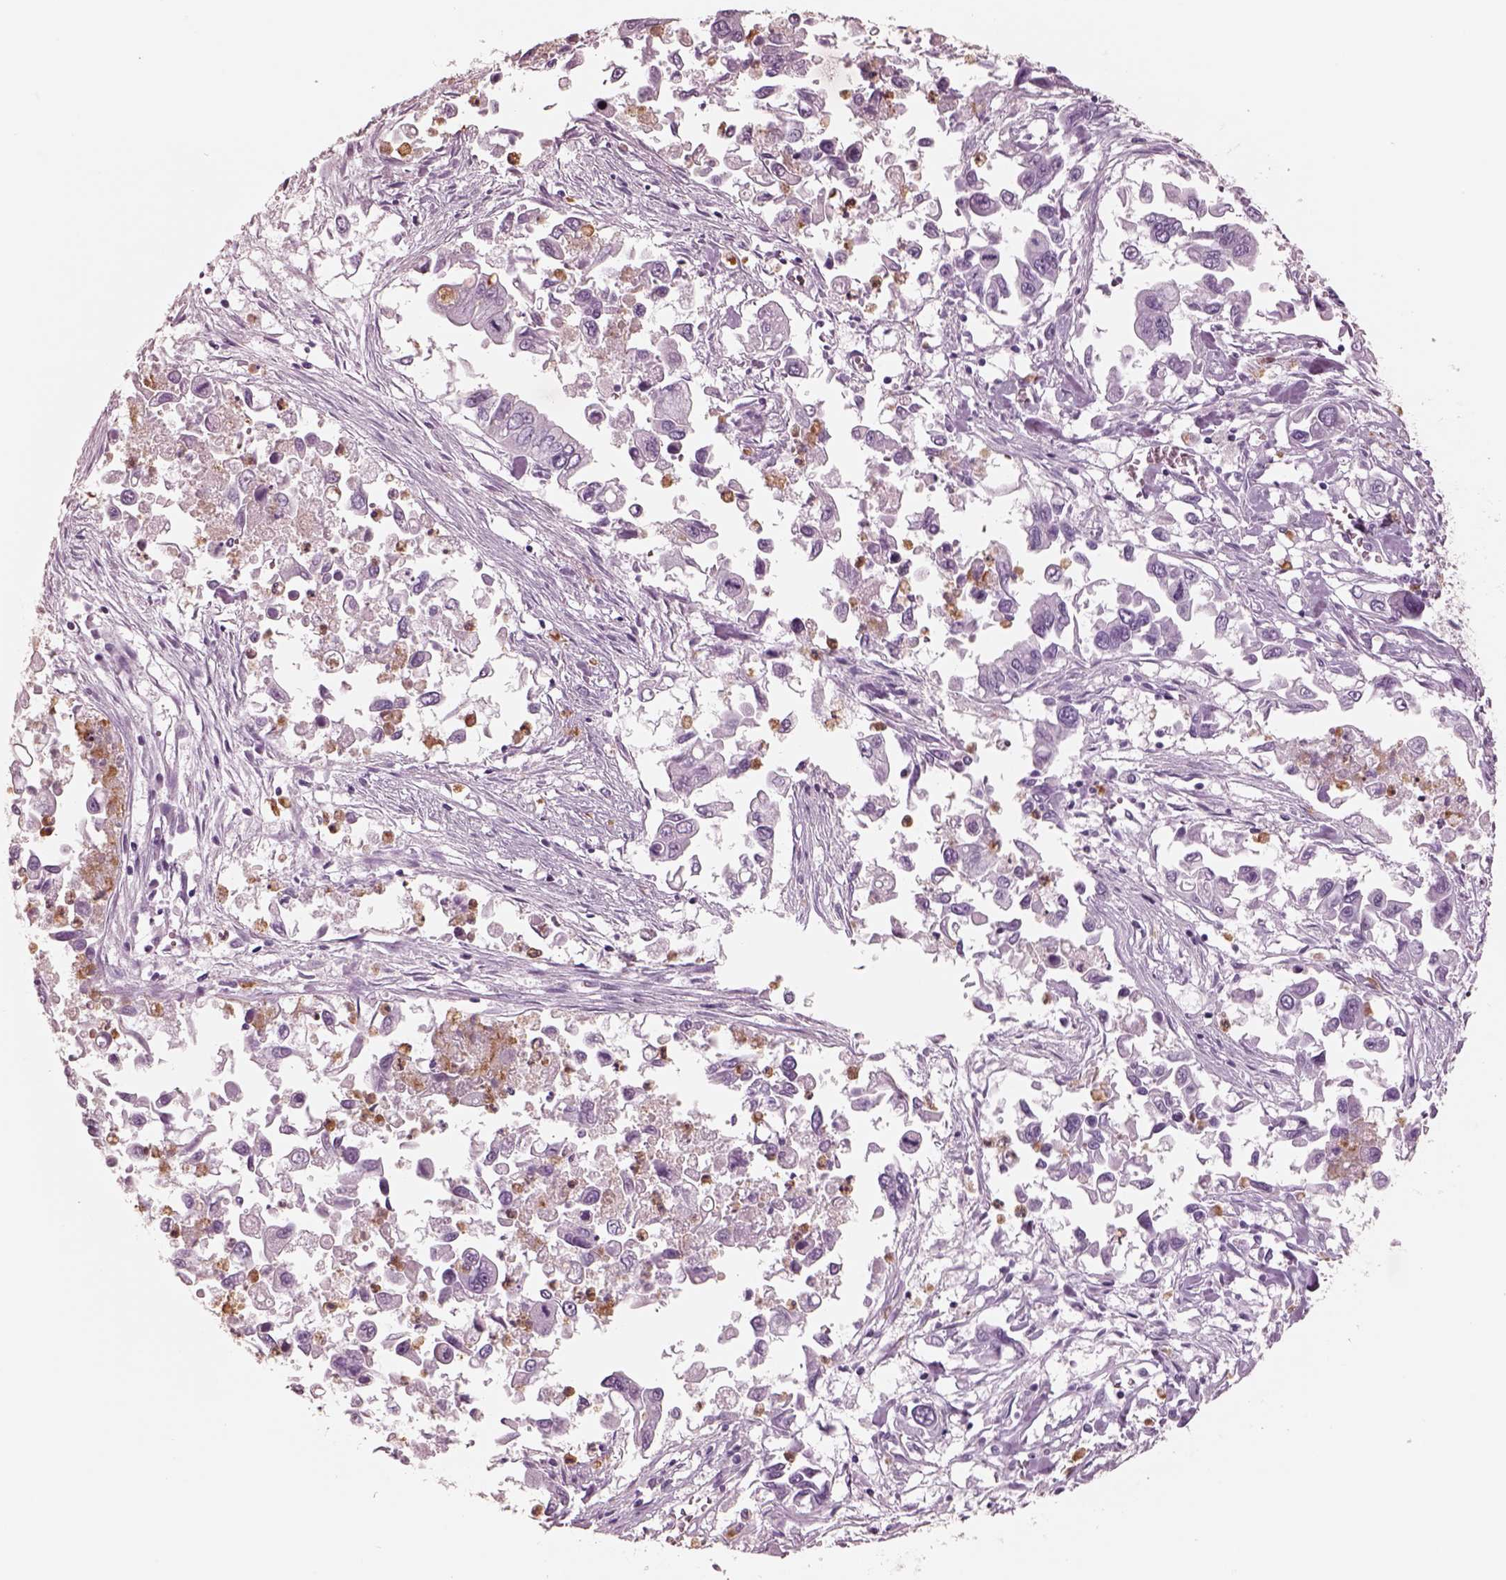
{"staining": {"intensity": "negative", "quantity": "none", "location": "none"}, "tissue": "pancreatic cancer", "cell_type": "Tumor cells", "image_type": "cancer", "snomed": [{"axis": "morphology", "description": "Adenocarcinoma, NOS"}, {"axis": "topography", "description": "Pancreas"}], "caption": "A photomicrograph of pancreatic adenocarcinoma stained for a protein demonstrates no brown staining in tumor cells. Brightfield microscopy of IHC stained with DAB (brown) and hematoxylin (blue), captured at high magnification.", "gene": "ELANE", "patient": {"sex": "female", "age": 83}}